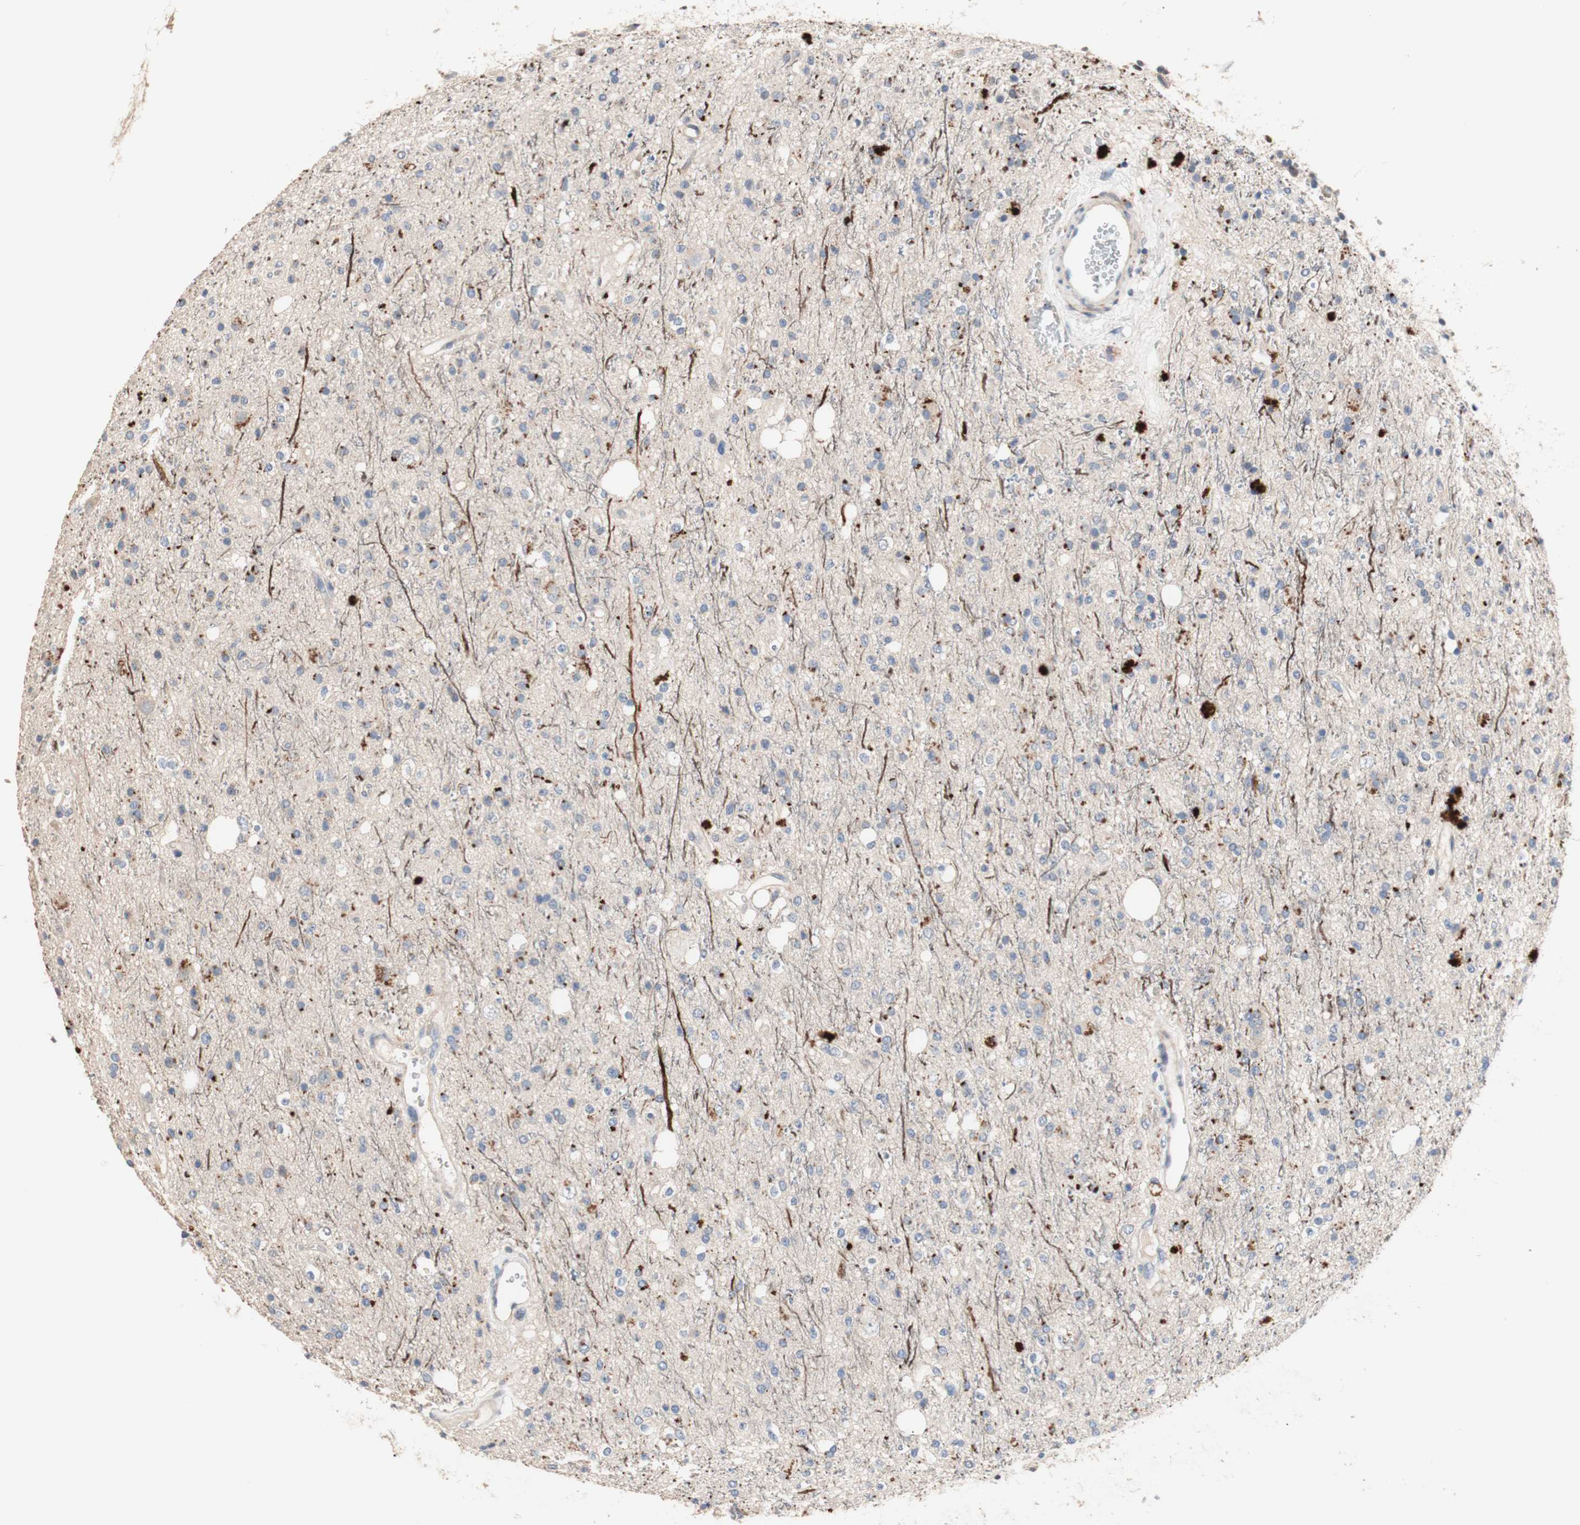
{"staining": {"intensity": "negative", "quantity": "none", "location": "none"}, "tissue": "glioma", "cell_type": "Tumor cells", "image_type": "cancer", "snomed": [{"axis": "morphology", "description": "Glioma, malignant, High grade"}, {"axis": "topography", "description": "Brain"}], "caption": "Tumor cells are negative for brown protein staining in high-grade glioma (malignant).", "gene": "CDON", "patient": {"sex": "male", "age": 47}}